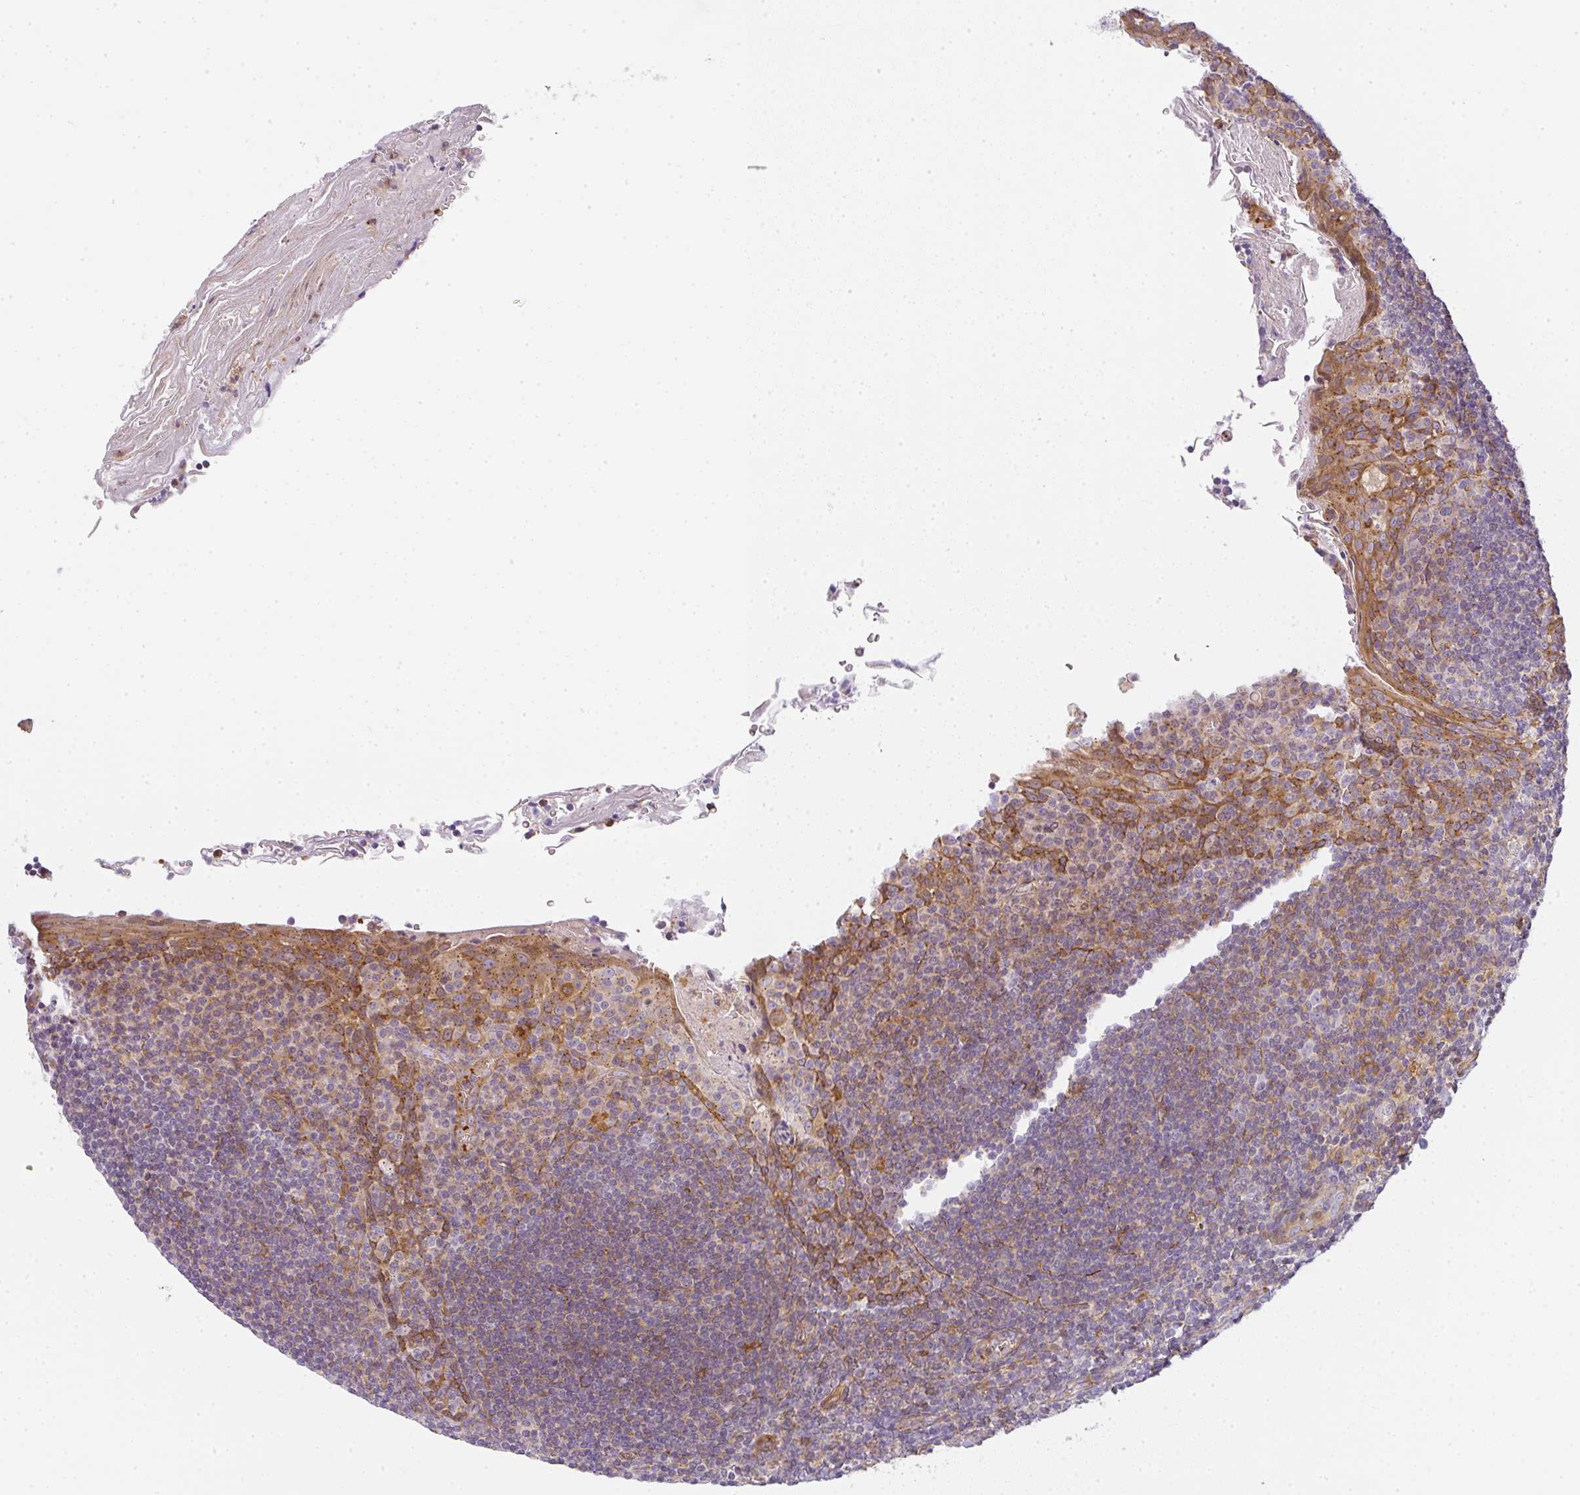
{"staining": {"intensity": "negative", "quantity": "none", "location": "none"}, "tissue": "tonsil", "cell_type": "Germinal center cells", "image_type": "normal", "snomed": [{"axis": "morphology", "description": "Normal tissue, NOS"}, {"axis": "topography", "description": "Tonsil"}], "caption": "Tonsil stained for a protein using immunohistochemistry demonstrates no staining germinal center cells.", "gene": "SULF1", "patient": {"sex": "male", "age": 27}}